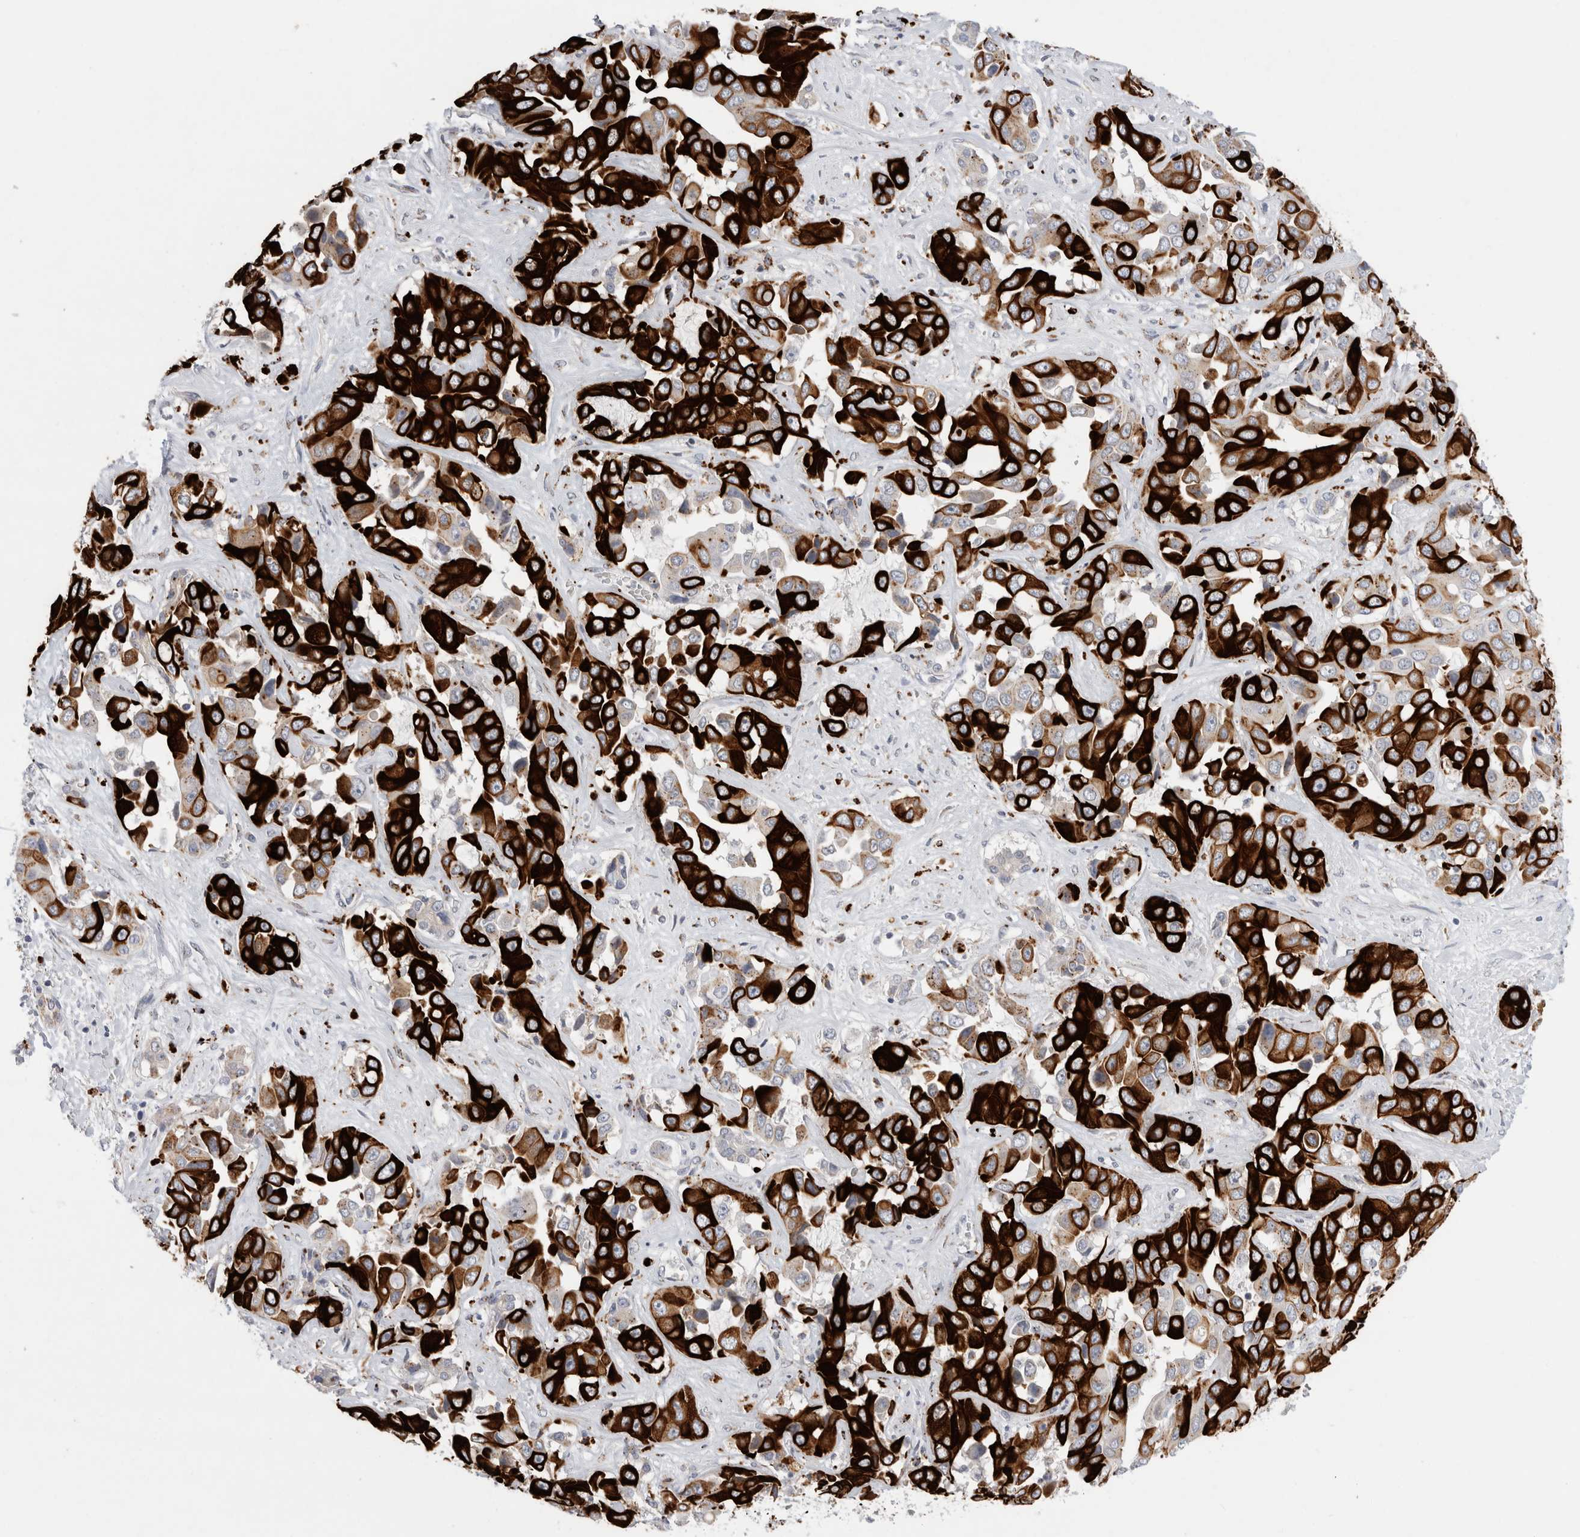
{"staining": {"intensity": "strong", "quantity": "25%-75%", "location": "cytoplasmic/membranous"}, "tissue": "liver cancer", "cell_type": "Tumor cells", "image_type": "cancer", "snomed": [{"axis": "morphology", "description": "Cholangiocarcinoma"}, {"axis": "topography", "description": "Liver"}], "caption": "Liver cancer (cholangiocarcinoma) stained with IHC demonstrates strong cytoplasmic/membranous expression in about 25%-75% of tumor cells. (brown staining indicates protein expression, while blue staining denotes nuclei).", "gene": "GAA", "patient": {"sex": "female", "age": 52}}